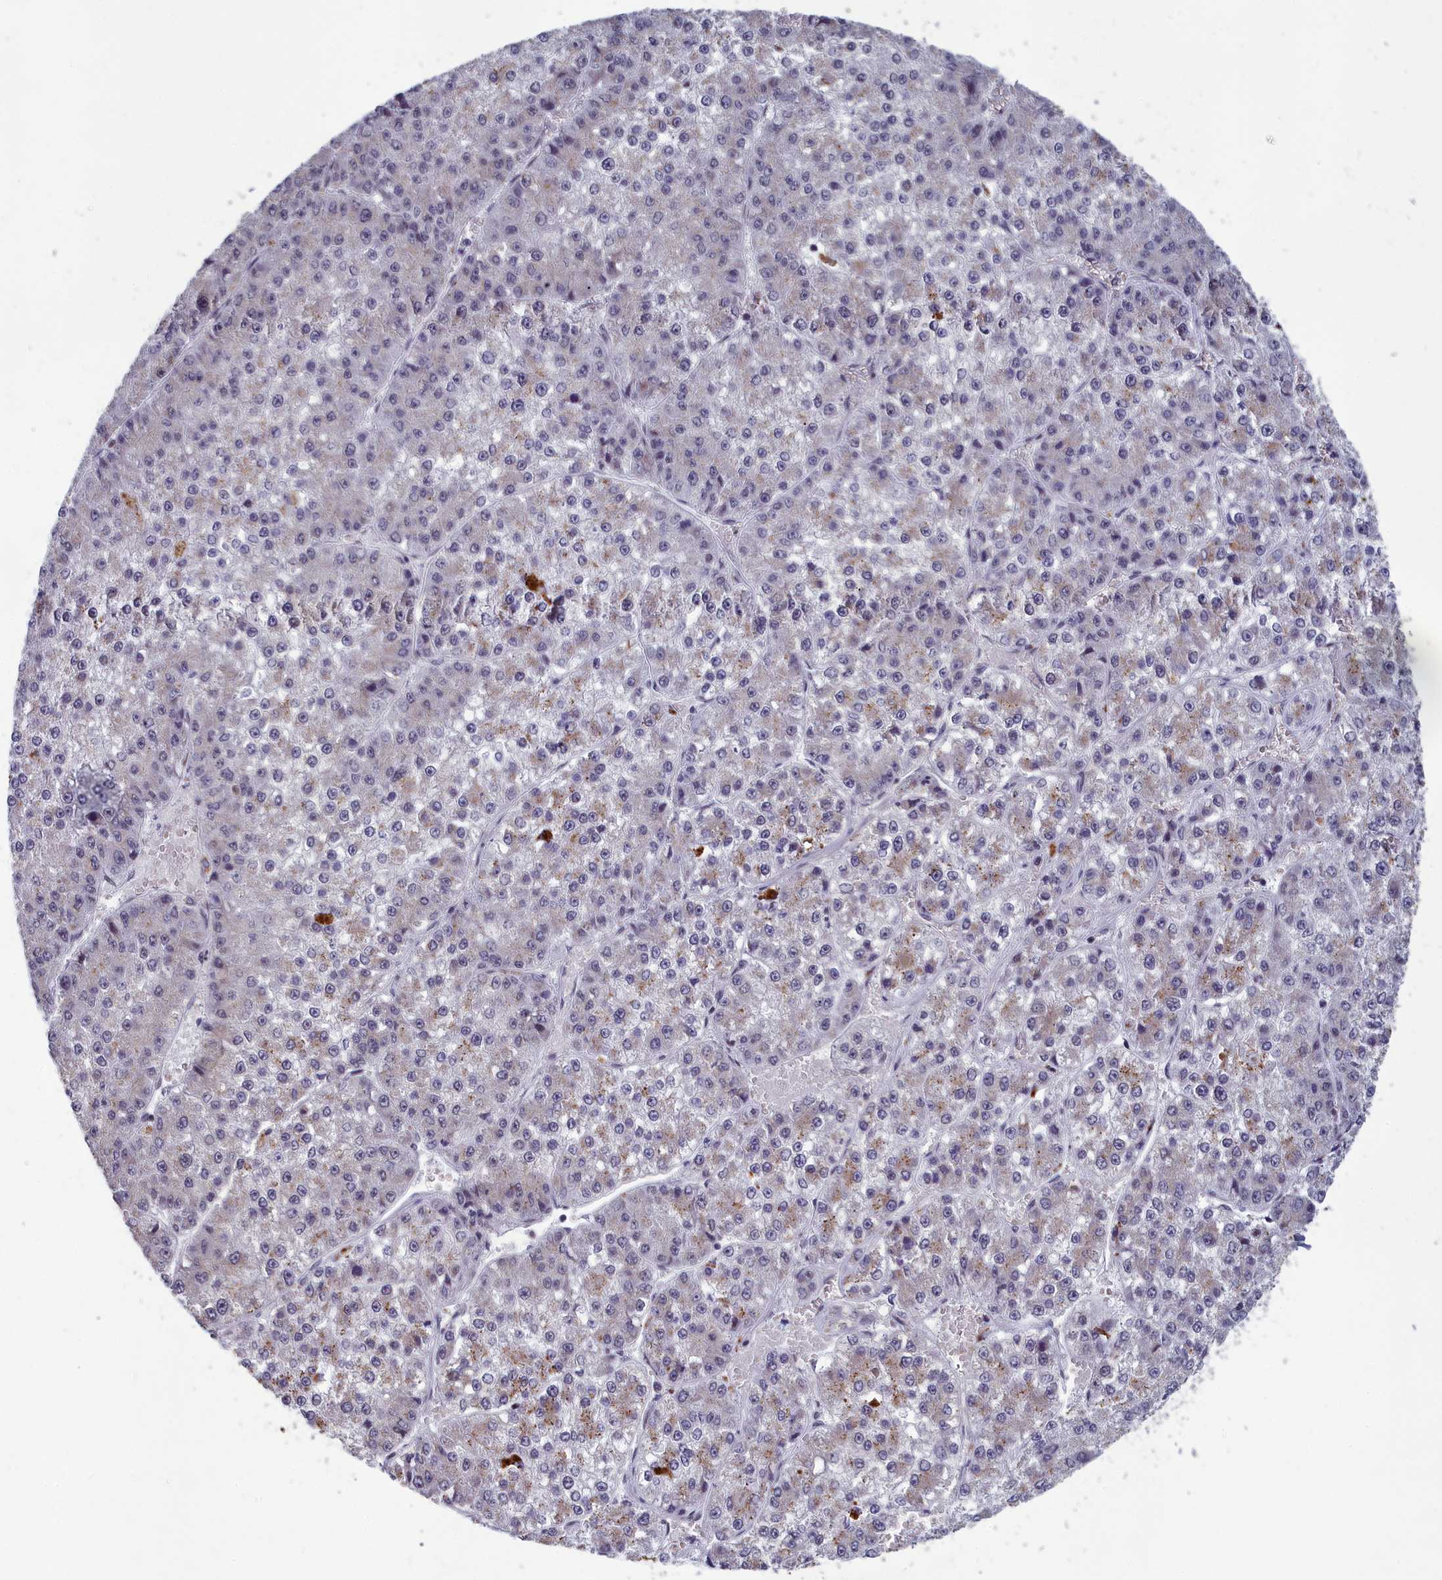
{"staining": {"intensity": "moderate", "quantity": "<25%", "location": "cytoplasmic/membranous"}, "tissue": "liver cancer", "cell_type": "Tumor cells", "image_type": "cancer", "snomed": [{"axis": "morphology", "description": "Carcinoma, Hepatocellular, NOS"}, {"axis": "topography", "description": "Liver"}], "caption": "Tumor cells exhibit low levels of moderate cytoplasmic/membranous expression in approximately <25% of cells in liver cancer.", "gene": "MT-CO3", "patient": {"sex": "female", "age": 73}}